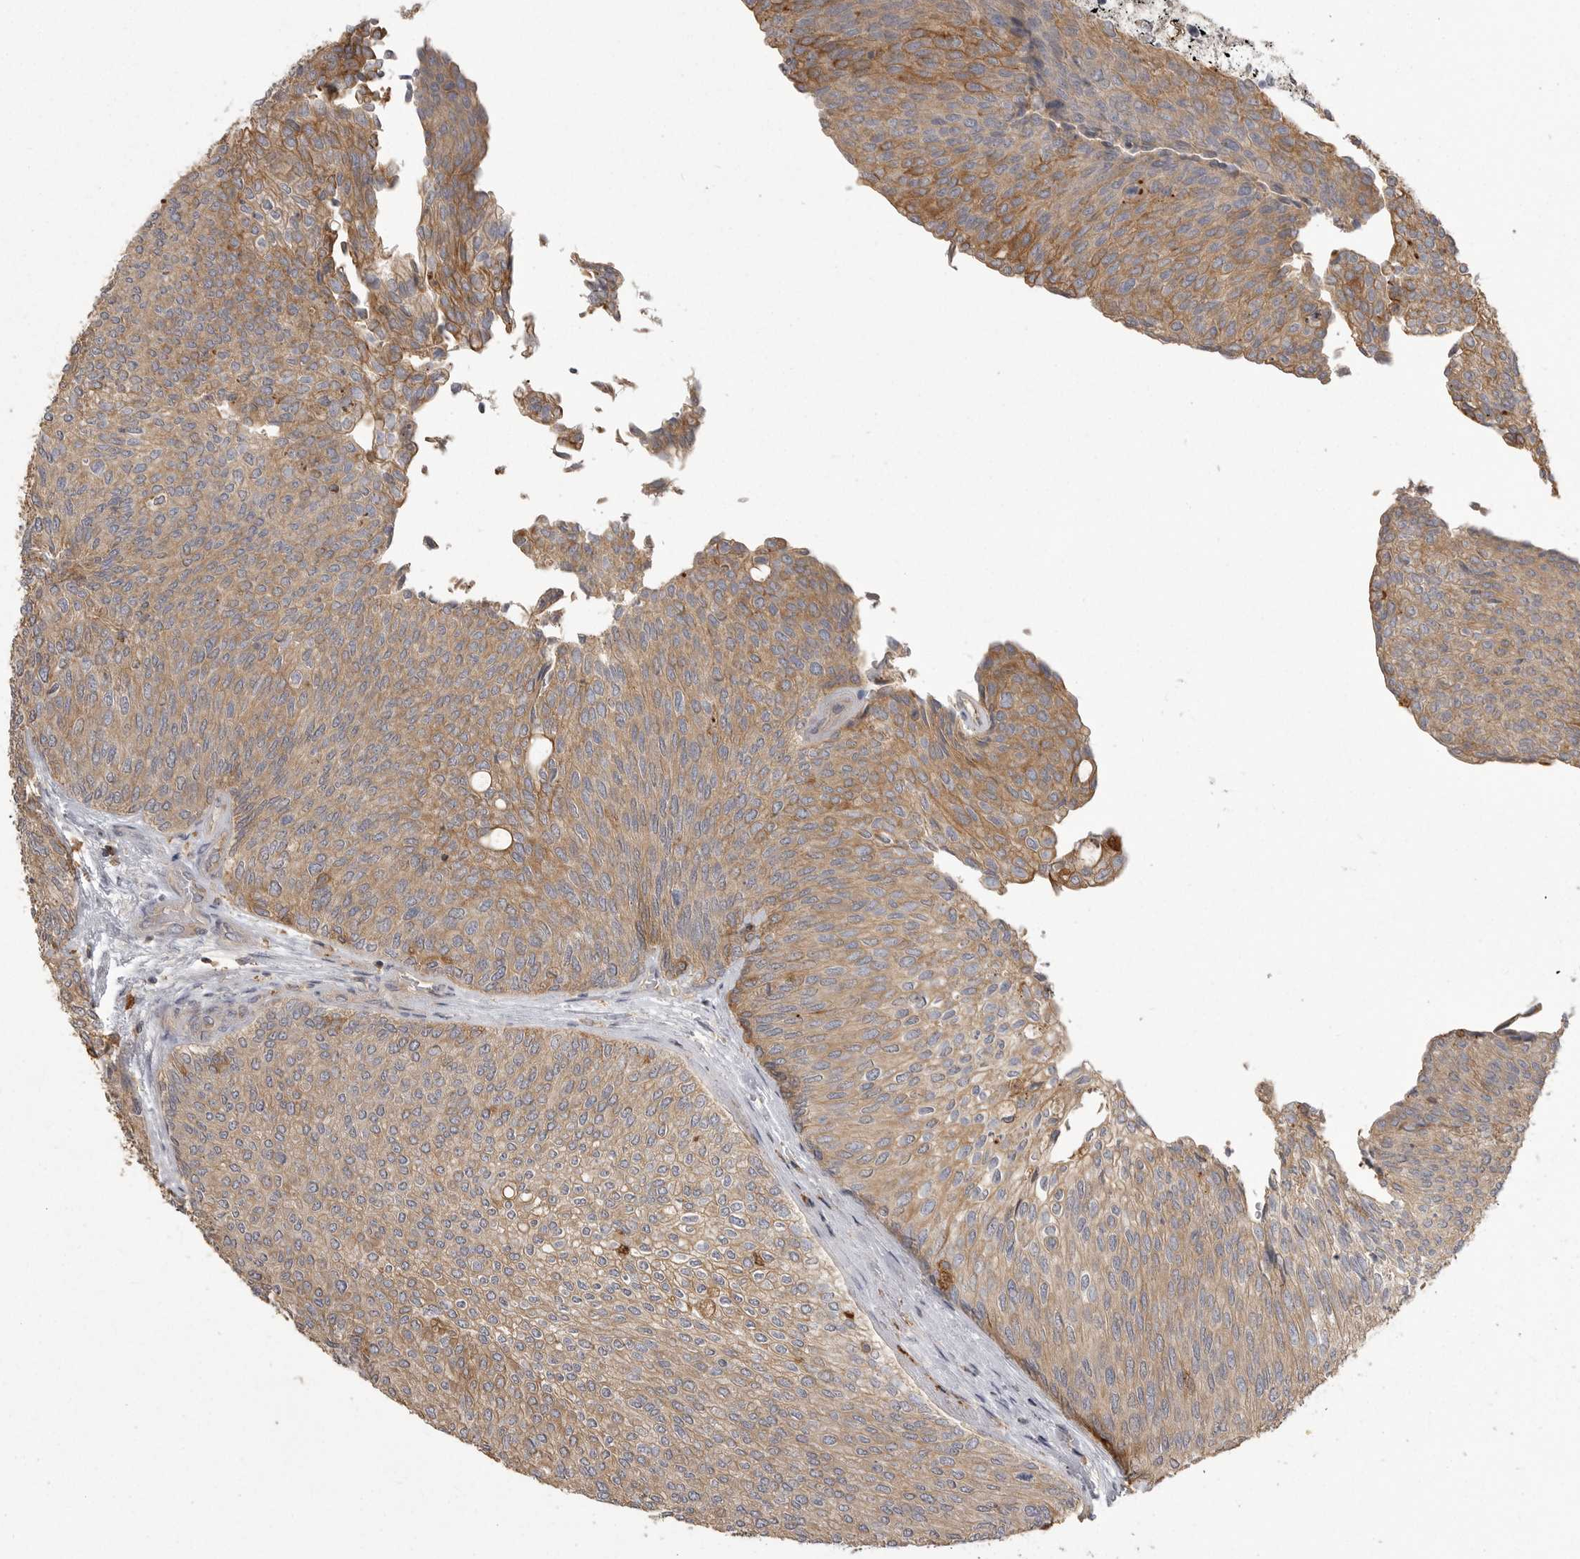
{"staining": {"intensity": "moderate", "quantity": ">75%", "location": "cytoplasmic/membranous"}, "tissue": "urothelial cancer", "cell_type": "Tumor cells", "image_type": "cancer", "snomed": [{"axis": "morphology", "description": "Urothelial carcinoma, Low grade"}, {"axis": "topography", "description": "Urinary bladder"}], "caption": "Human urothelial carcinoma (low-grade) stained with a brown dye exhibits moderate cytoplasmic/membranous positive positivity in approximately >75% of tumor cells.", "gene": "CMTM6", "patient": {"sex": "female", "age": 79}}